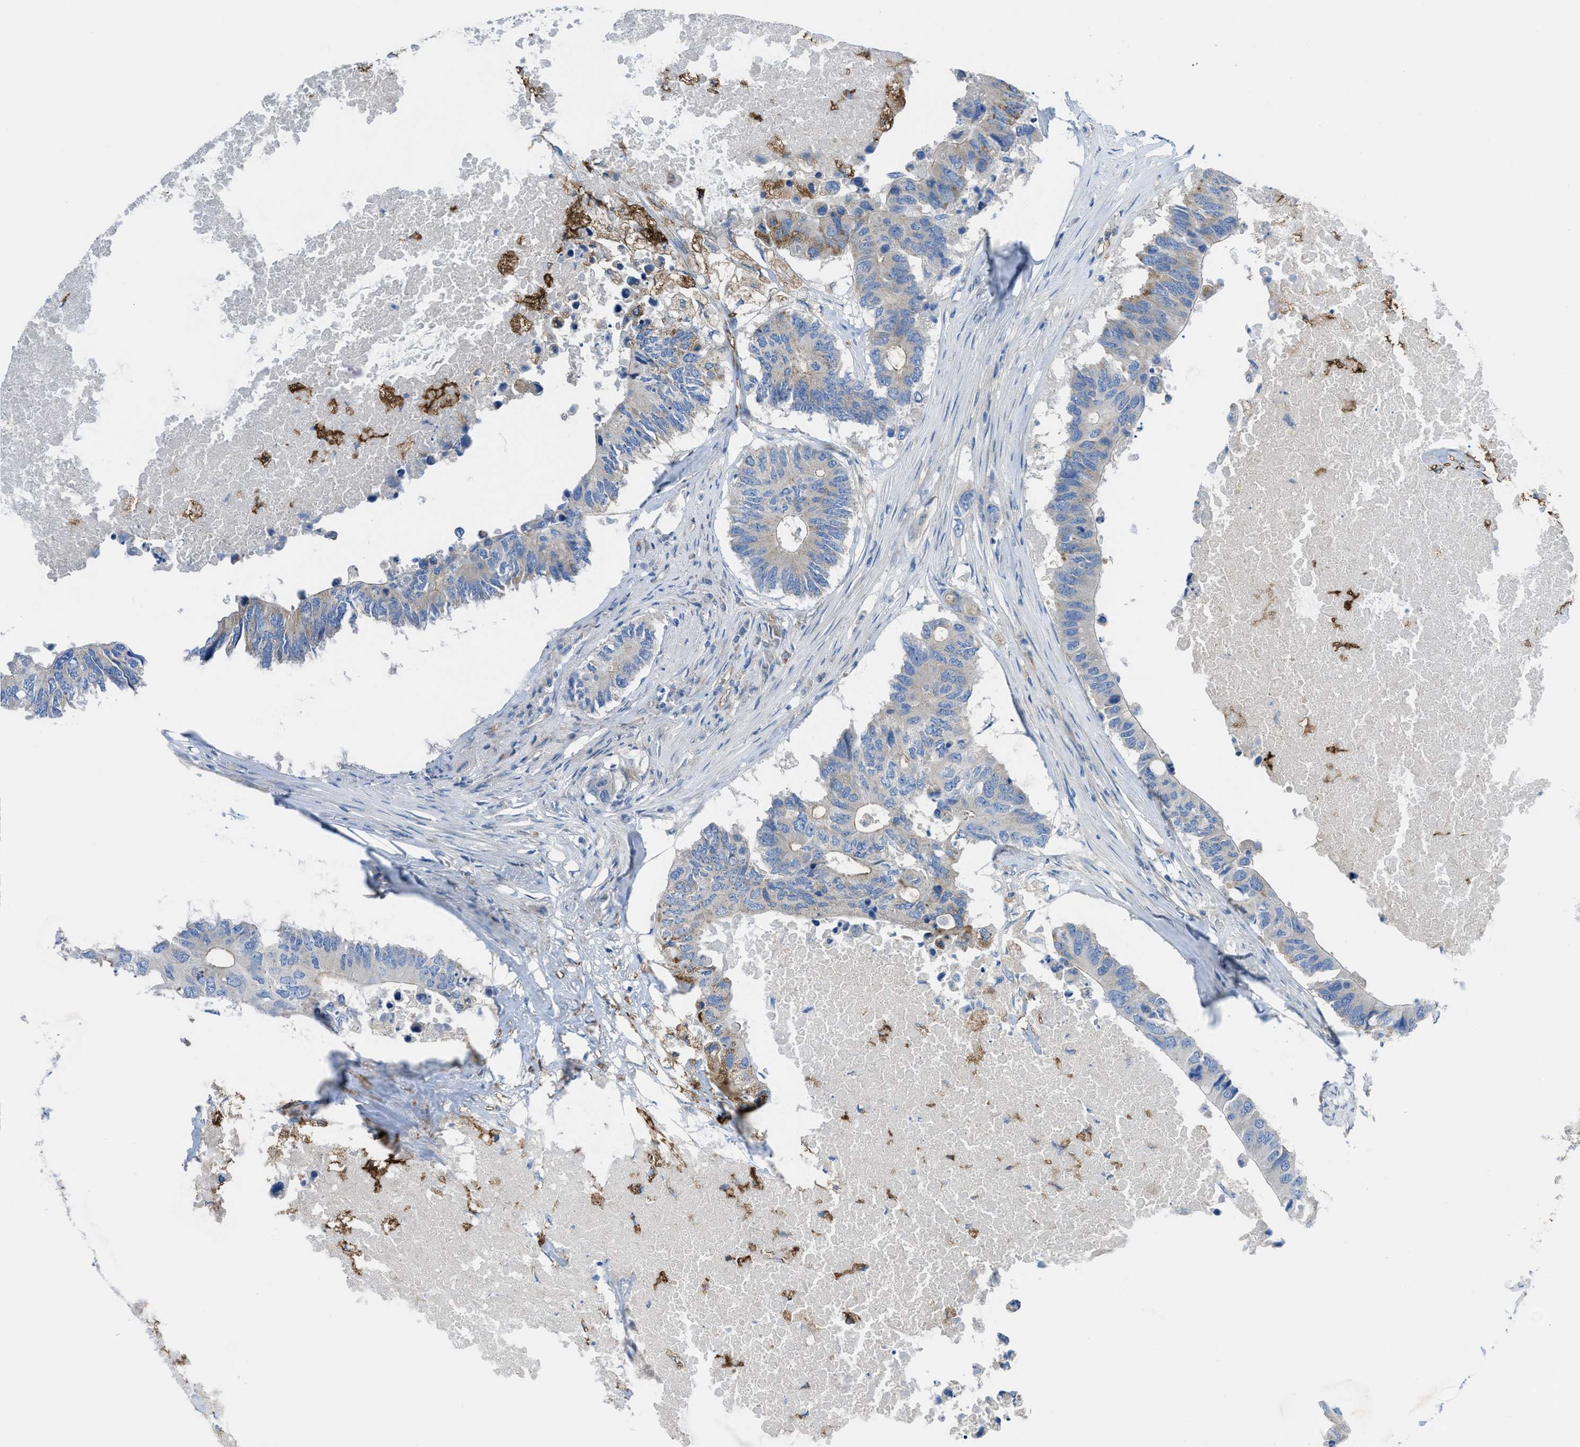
{"staining": {"intensity": "moderate", "quantity": "<25%", "location": "cytoplasmic/membranous"}, "tissue": "colorectal cancer", "cell_type": "Tumor cells", "image_type": "cancer", "snomed": [{"axis": "morphology", "description": "Adenocarcinoma, NOS"}, {"axis": "topography", "description": "Colon"}], "caption": "A micrograph showing moderate cytoplasmic/membranous positivity in about <25% of tumor cells in colorectal cancer (adenocarcinoma), as visualized by brown immunohistochemical staining.", "gene": "EGFR", "patient": {"sex": "male", "age": 71}}